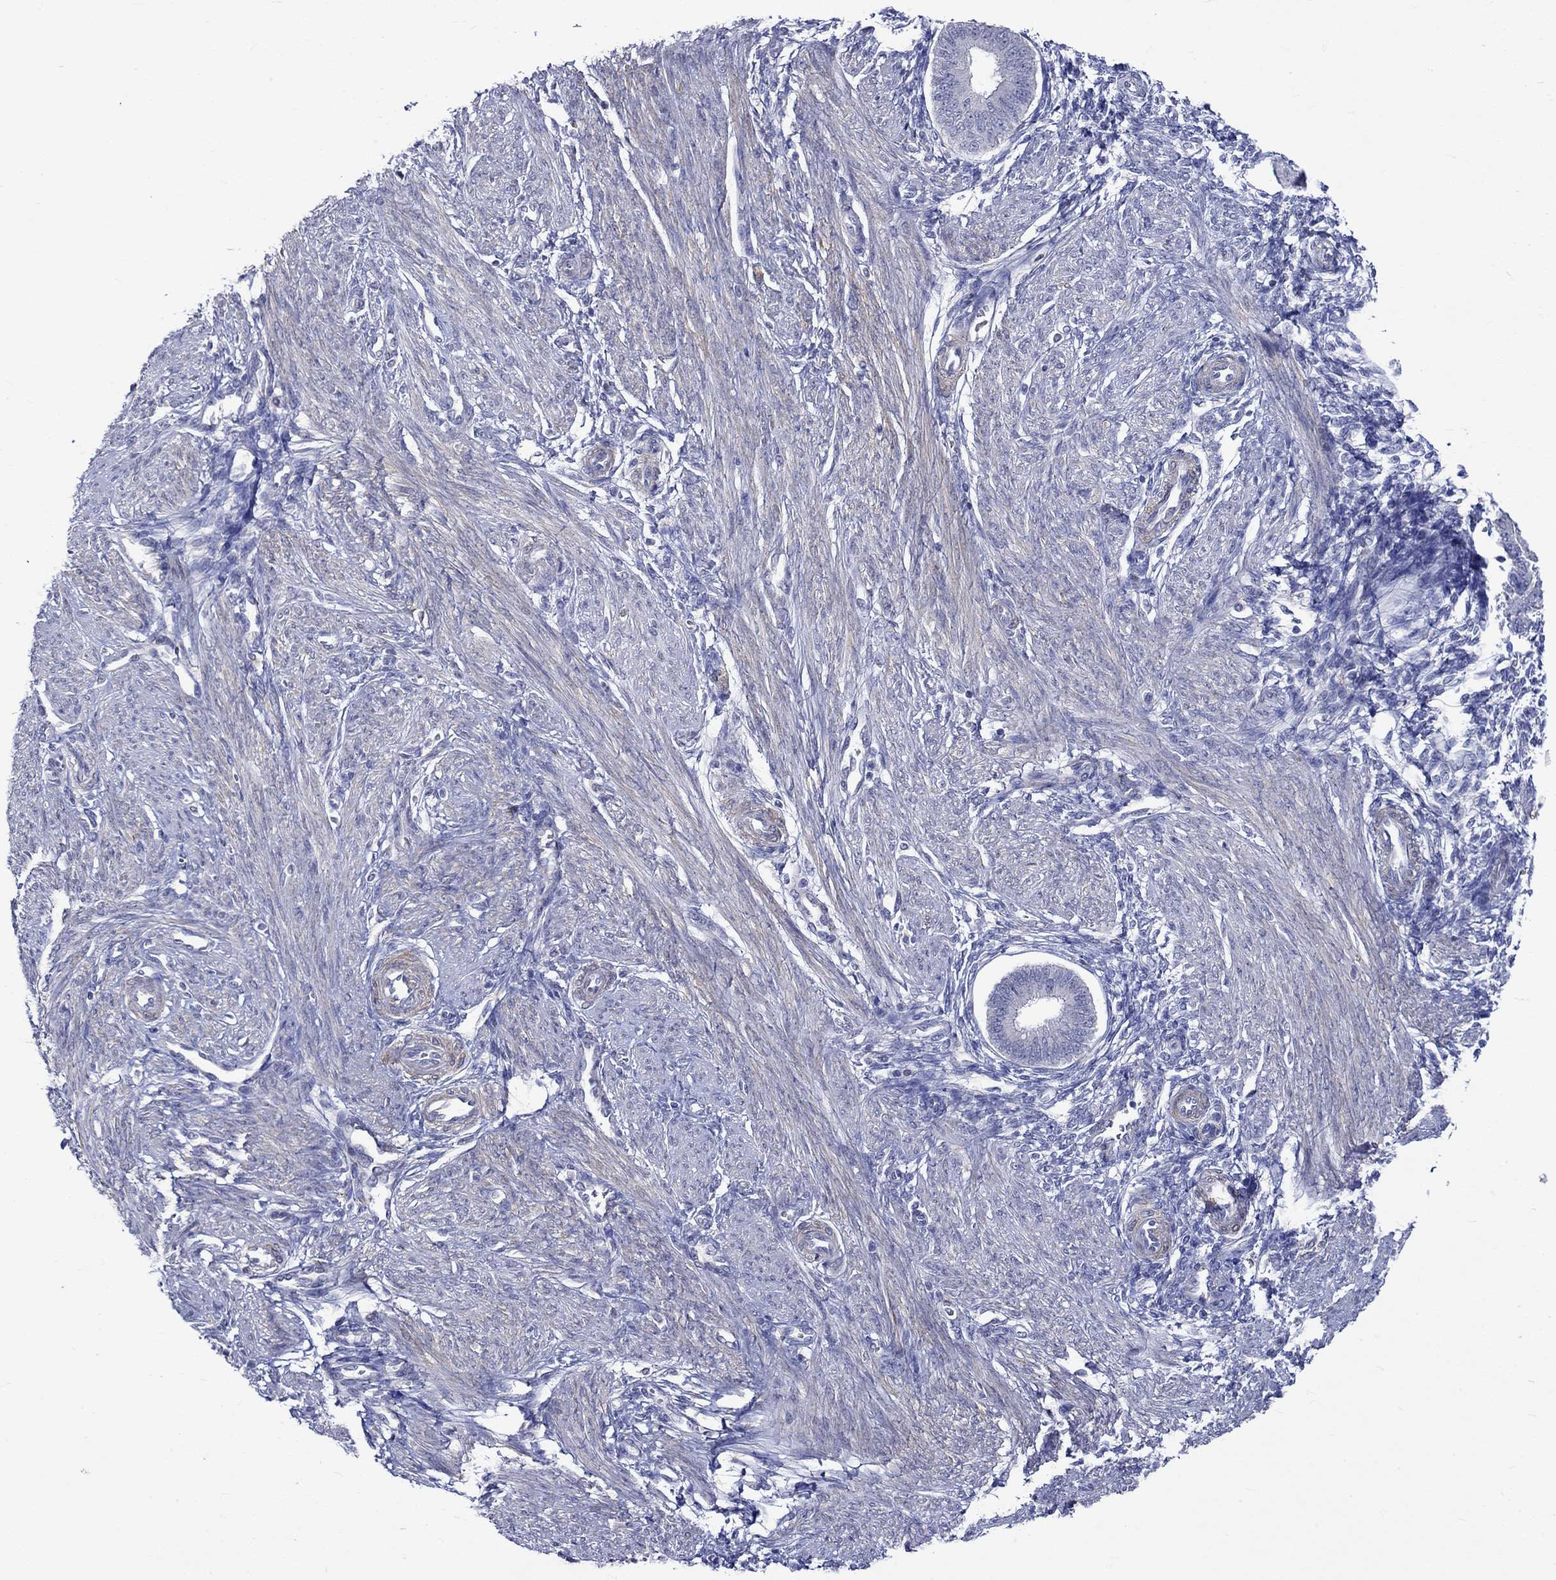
{"staining": {"intensity": "negative", "quantity": "none", "location": "none"}, "tissue": "endometrium", "cell_type": "Cells in endometrial stroma", "image_type": "normal", "snomed": [{"axis": "morphology", "description": "Normal tissue, NOS"}, {"axis": "topography", "description": "Endometrium"}], "caption": "This histopathology image is of normal endometrium stained with immunohistochemistry to label a protein in brown with the nuclei are counter-stained blue. There is no expression in cells in endometrial stroma.", "gene": "CRYAB", "patient": {"sex": "female", "age": 39}}